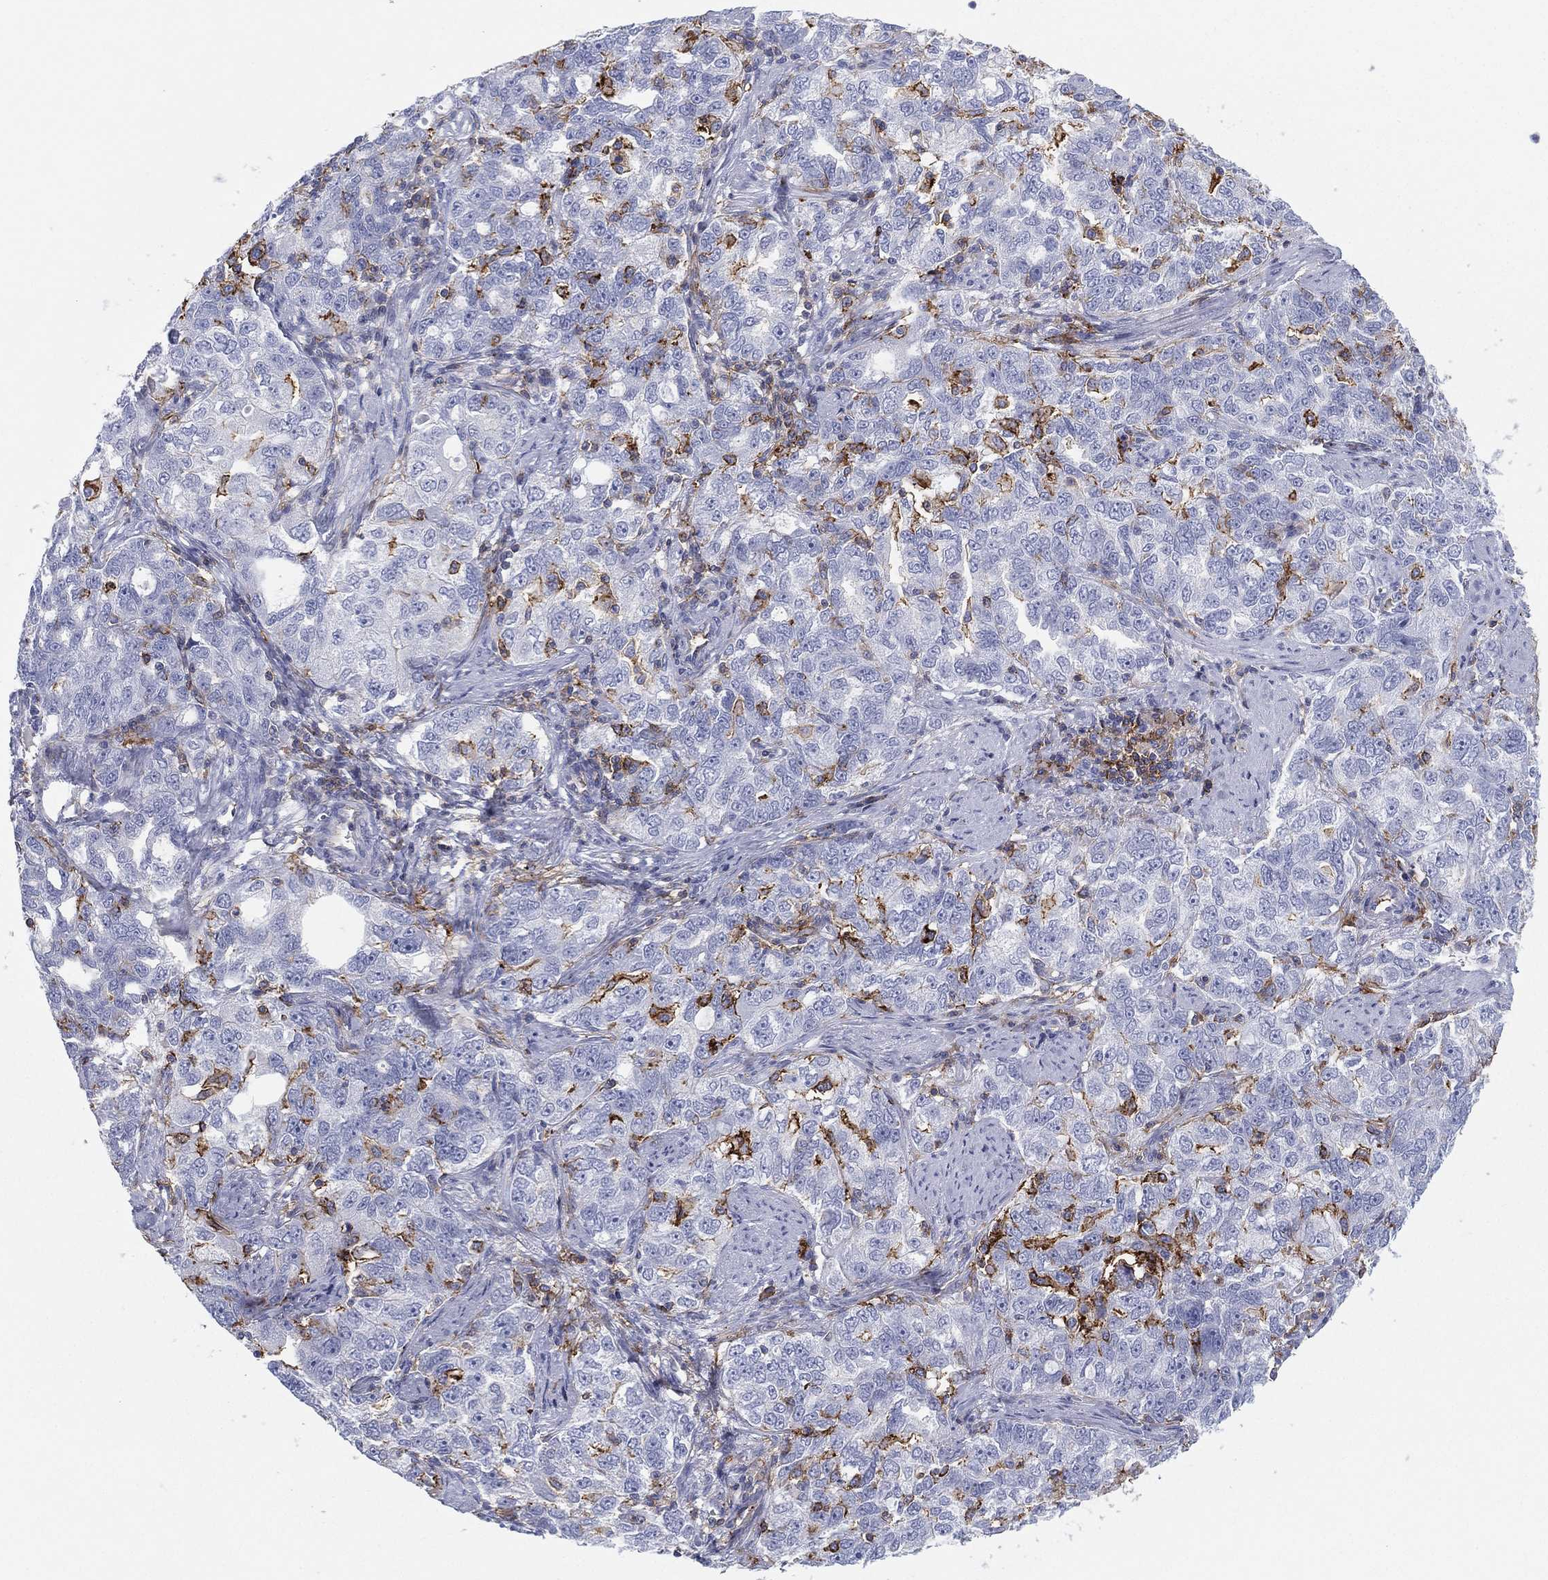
{"staining": {"intensity": "strong", "quantity": "<25%", "location": "cytoplasmic/membranous"}, "tissue": "ovarian cancer", "cell_type": "Tumor cells", "image_type": "cancer", "snomed": [{"axis": "morphology", "description": "Cystadenocarcinoma, serous, NOS"}, {"axis": "topography", "description": "Ovary"}], "caption": "IHC (DAB) staining of ovarian cancer demonstrates strong cytoplasmic/membranous protein staining in approximately <25% of tumor cells. Using DAB (3,3'-diaminobenzidine) (brown) and hematoxylin (blue) stains, captured at high magnification using brightfield microscopy.", "gene": "SELPLG", "patient": {"sex": "female", "age": 51}}